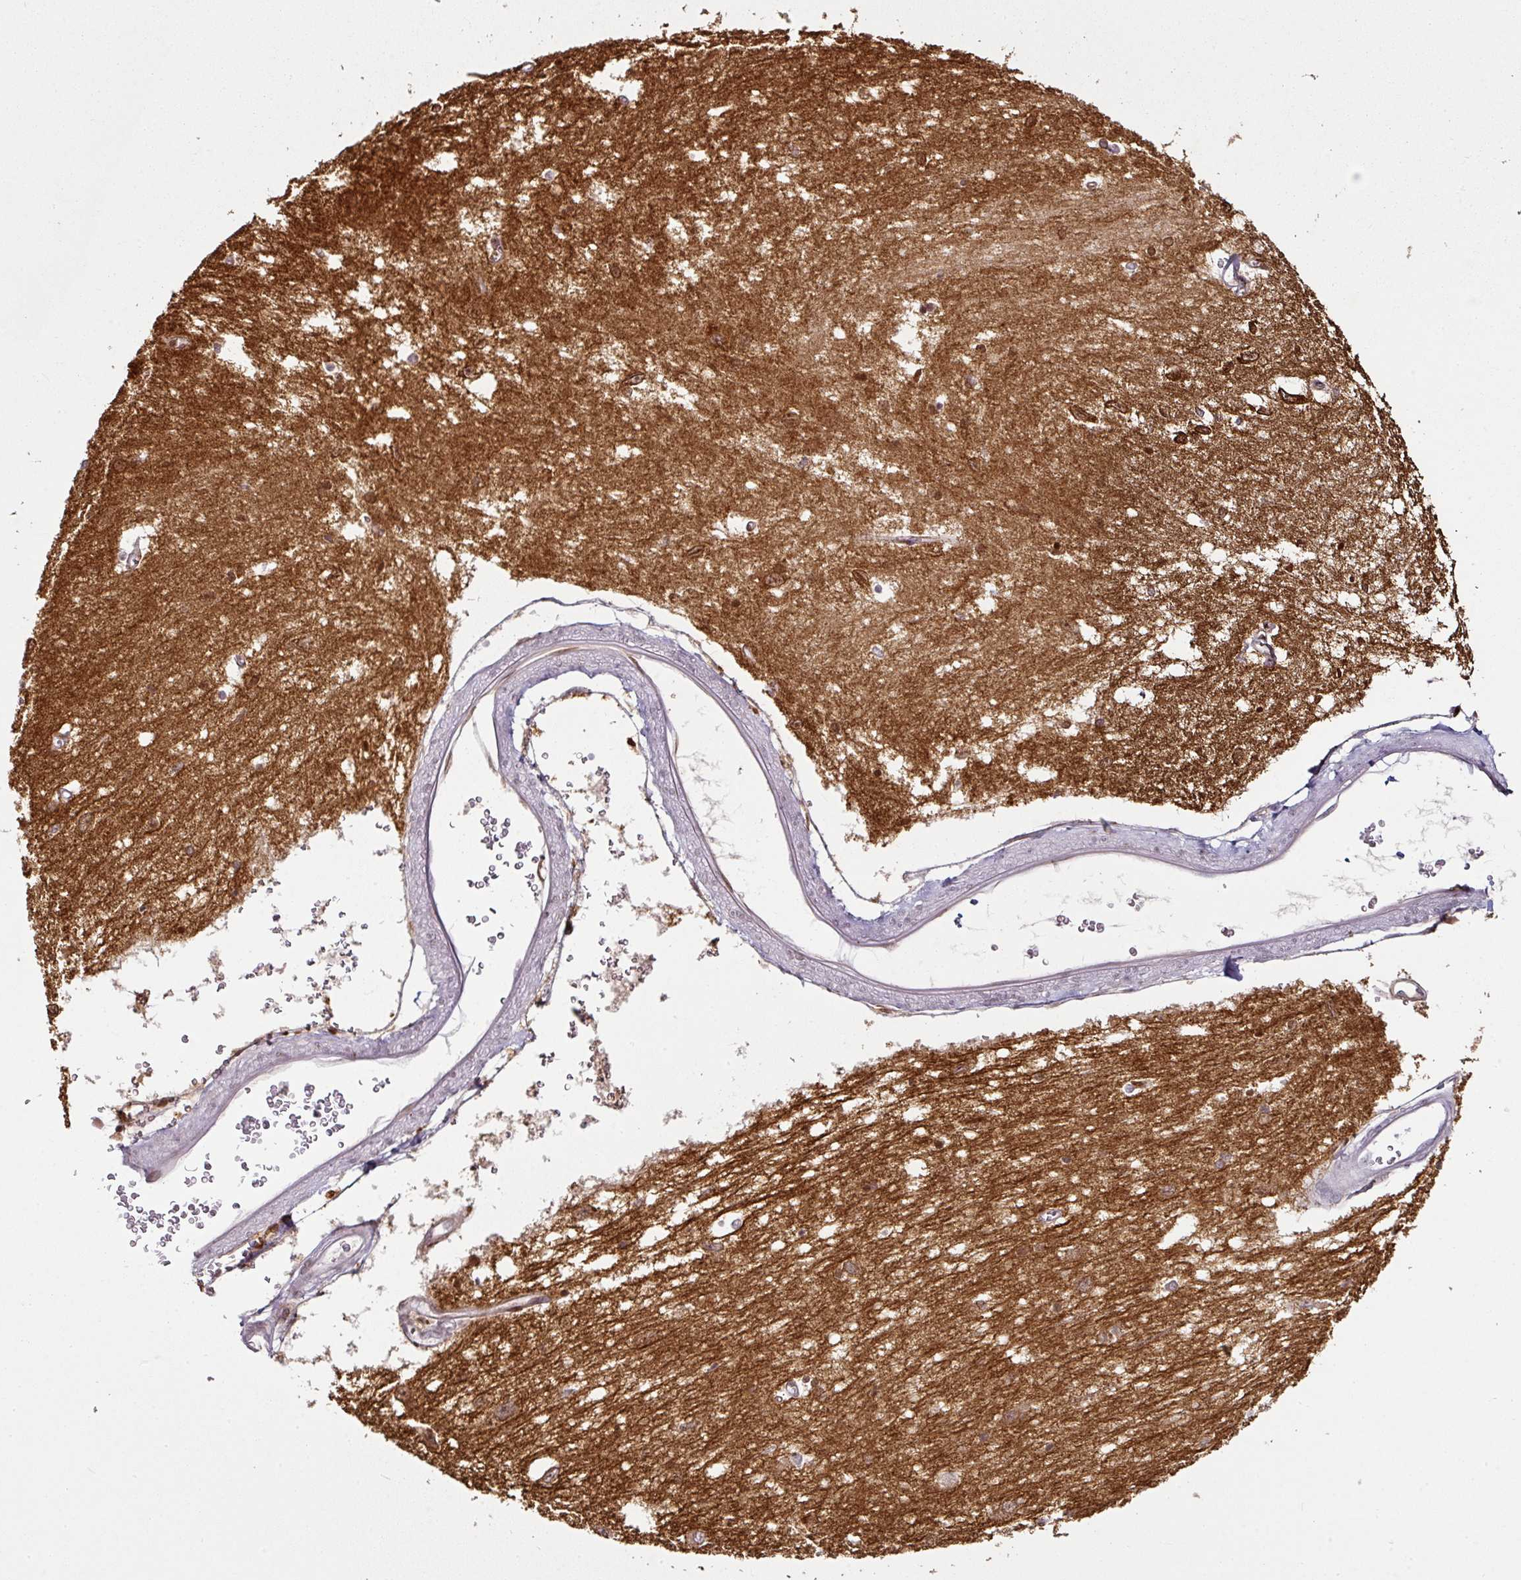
{"staining": {"intensity": "moderate", "quantity": "25%-75%", "location": "cytoplasmic/membranous"}, "tissue": "caudate", "cell_type": "Glial cells", "image_type": "normal", "snomed": [{"axis": "morphology", "description": "Normal tissue, NOS"}, {"axis": "topography", "description": "Lateral ventricle wall"}], "caption": "DAB immunohistochemical staining of normal human caudate displays moderate cytoplasmic/membranous protein staining in approximately 25%-75% of glial cells.", "gene": "SYT8", "patient": {"sex": "male", "age": 37}}